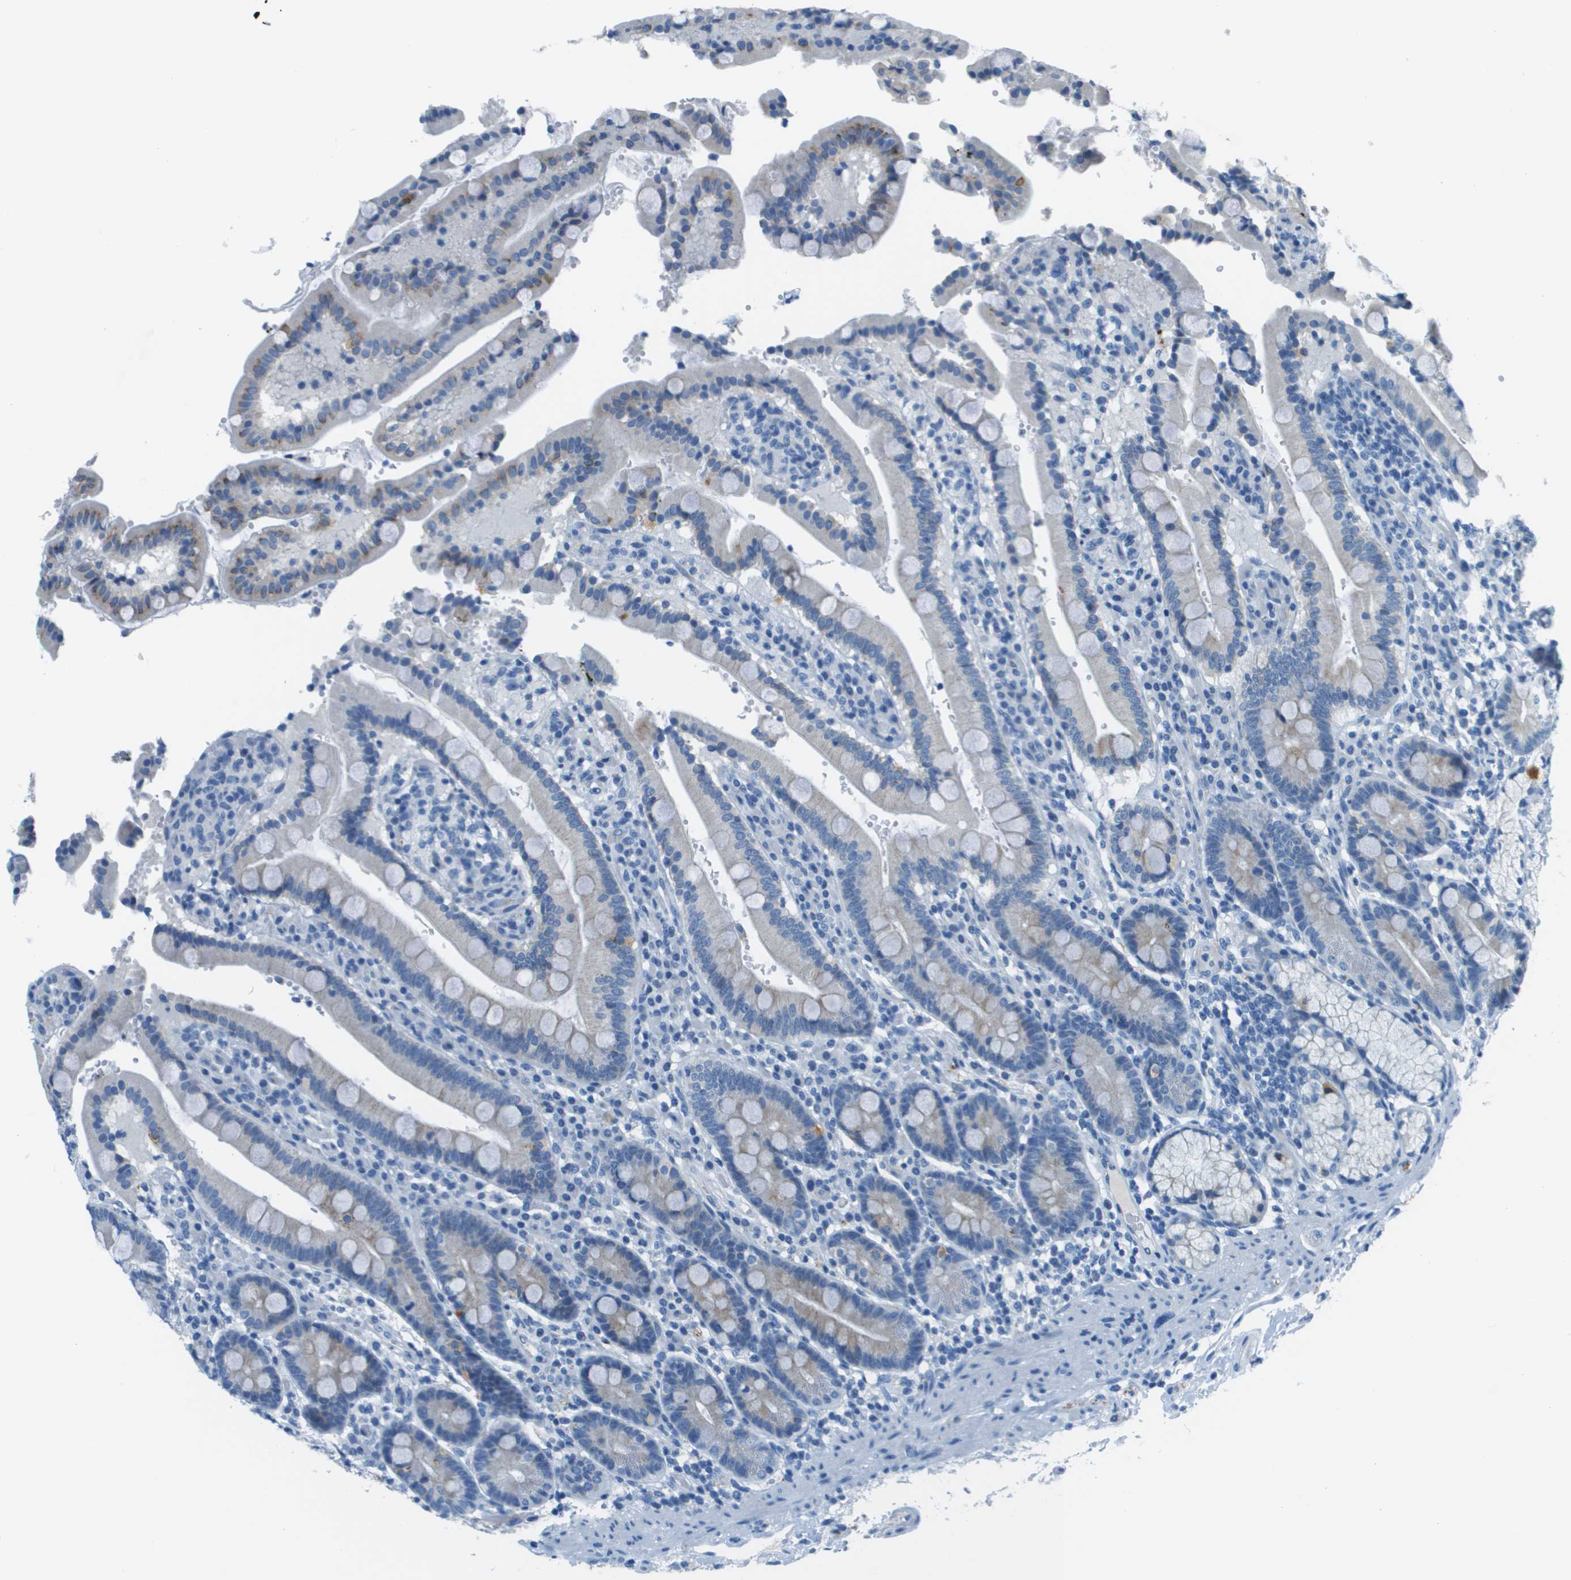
{"staining": {"intensity": "negative", "quantity": "none", "location": "none"}, "tissue": "duodenum", "cell_type": "Glandular cells", "image_type": "normal", "snomed": [{"axis": "morphology", "description": "Normal tissue, NOS"}, {"axis": "topography", "description": "Small intestine, NOS"}], "caption": "There is no significant staining in glandular cells of duodenum. (DAB immunohistochemistry, high magnification).", "gene": "SLC16A10", "patient": {"sex": "female", "age": 71}}